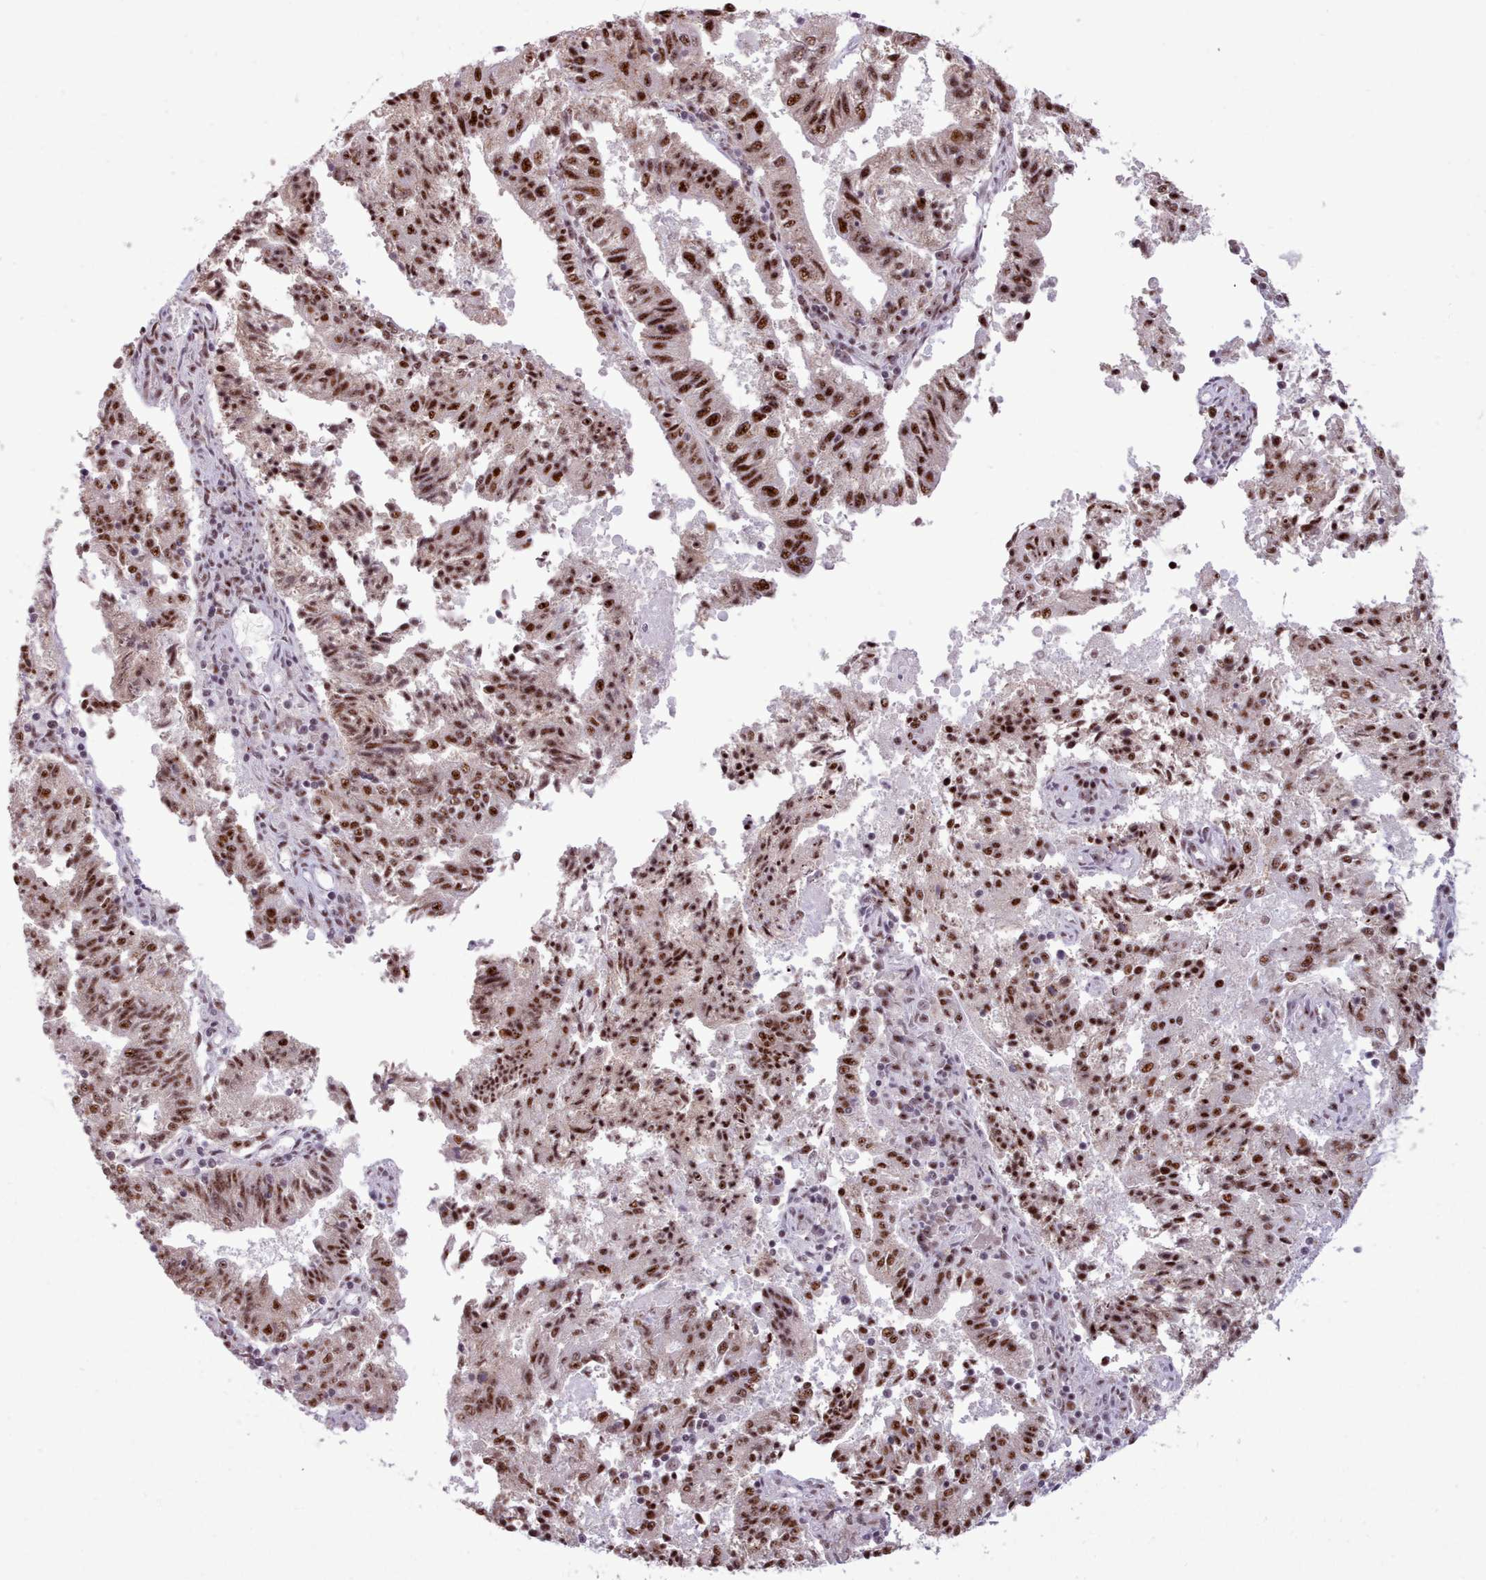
{"staining": {"intensity": "strong", "quantity": ">75%", "location": "nuclear"}, "tissue": "endometrial cancer", "cell_type": "Tumor cells", "image_type": "cancer", "snomed": [{"axis": "morphology", "description": "Adenocarcinoma, NOS"}, {"axis": "topography", "description": "Endometrium"}], "caption": "A high amount of strong nuclear staining is seen in about >75% of tumor cells in endometrial adenocarcinoma tissue.", "gene": "TMEM35B", "patient": {"sex": "female", "age": 82}}